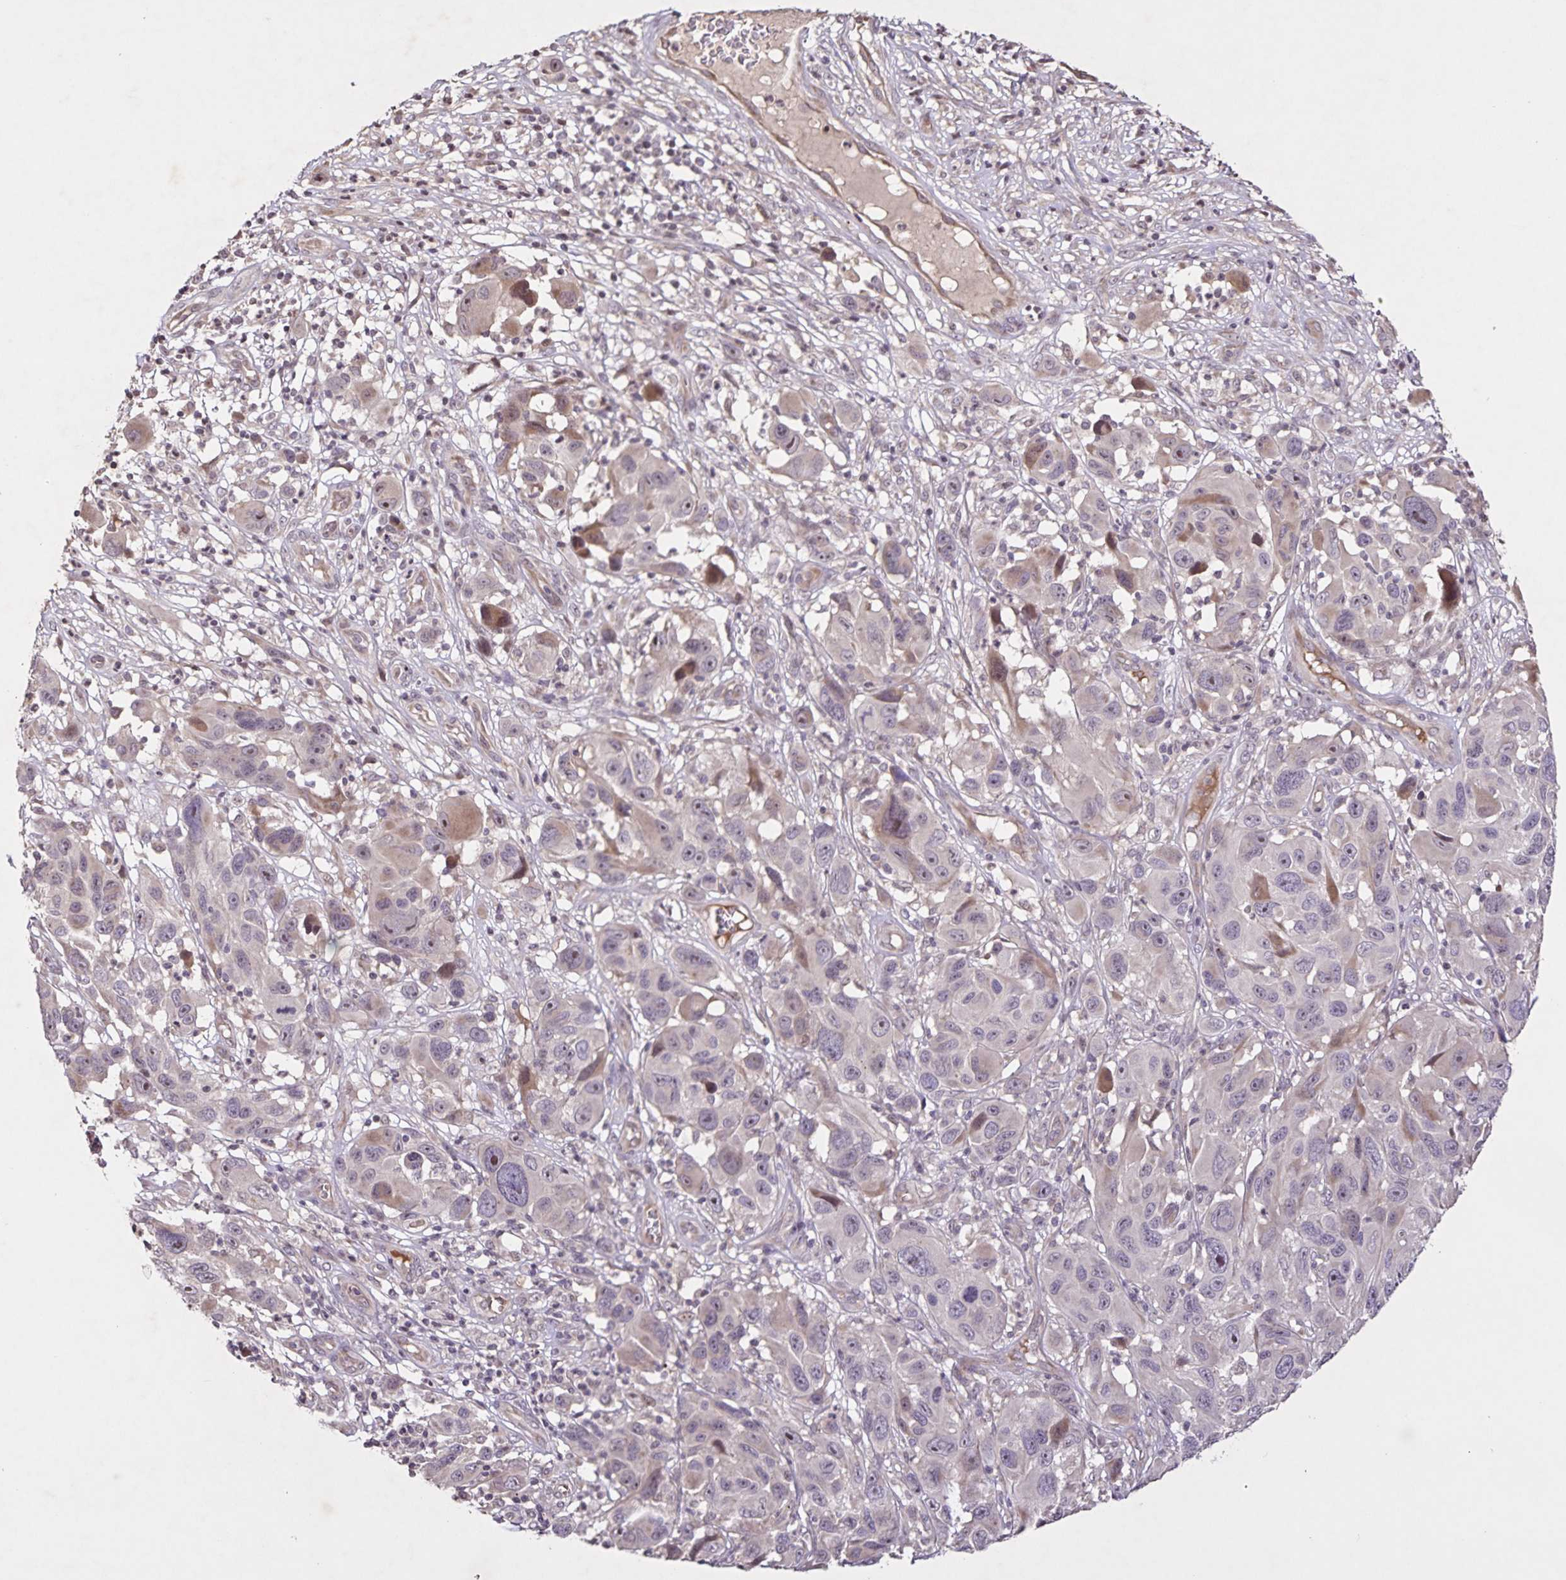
{"staining": {"intensity": "negative", "quantity": "none", "location": "none"}, "tissue": "melanoma", "cell_type": "Tumor cells", "image_type": "cancer", "snomed": [{"axis": "morphology", "description": "Malignant melanoma, NOS"}, {"axis": "topography", "description": "Skin"}], "caption": "DAB (3,3'-diaminobenzidine) immunohistochemical staining of human melanoma exhibits no significant positivity in tumor cells. Nuclei are stained in blue.", "gene": "GDF2", "patient": {"sex": "male", "age": 53}}